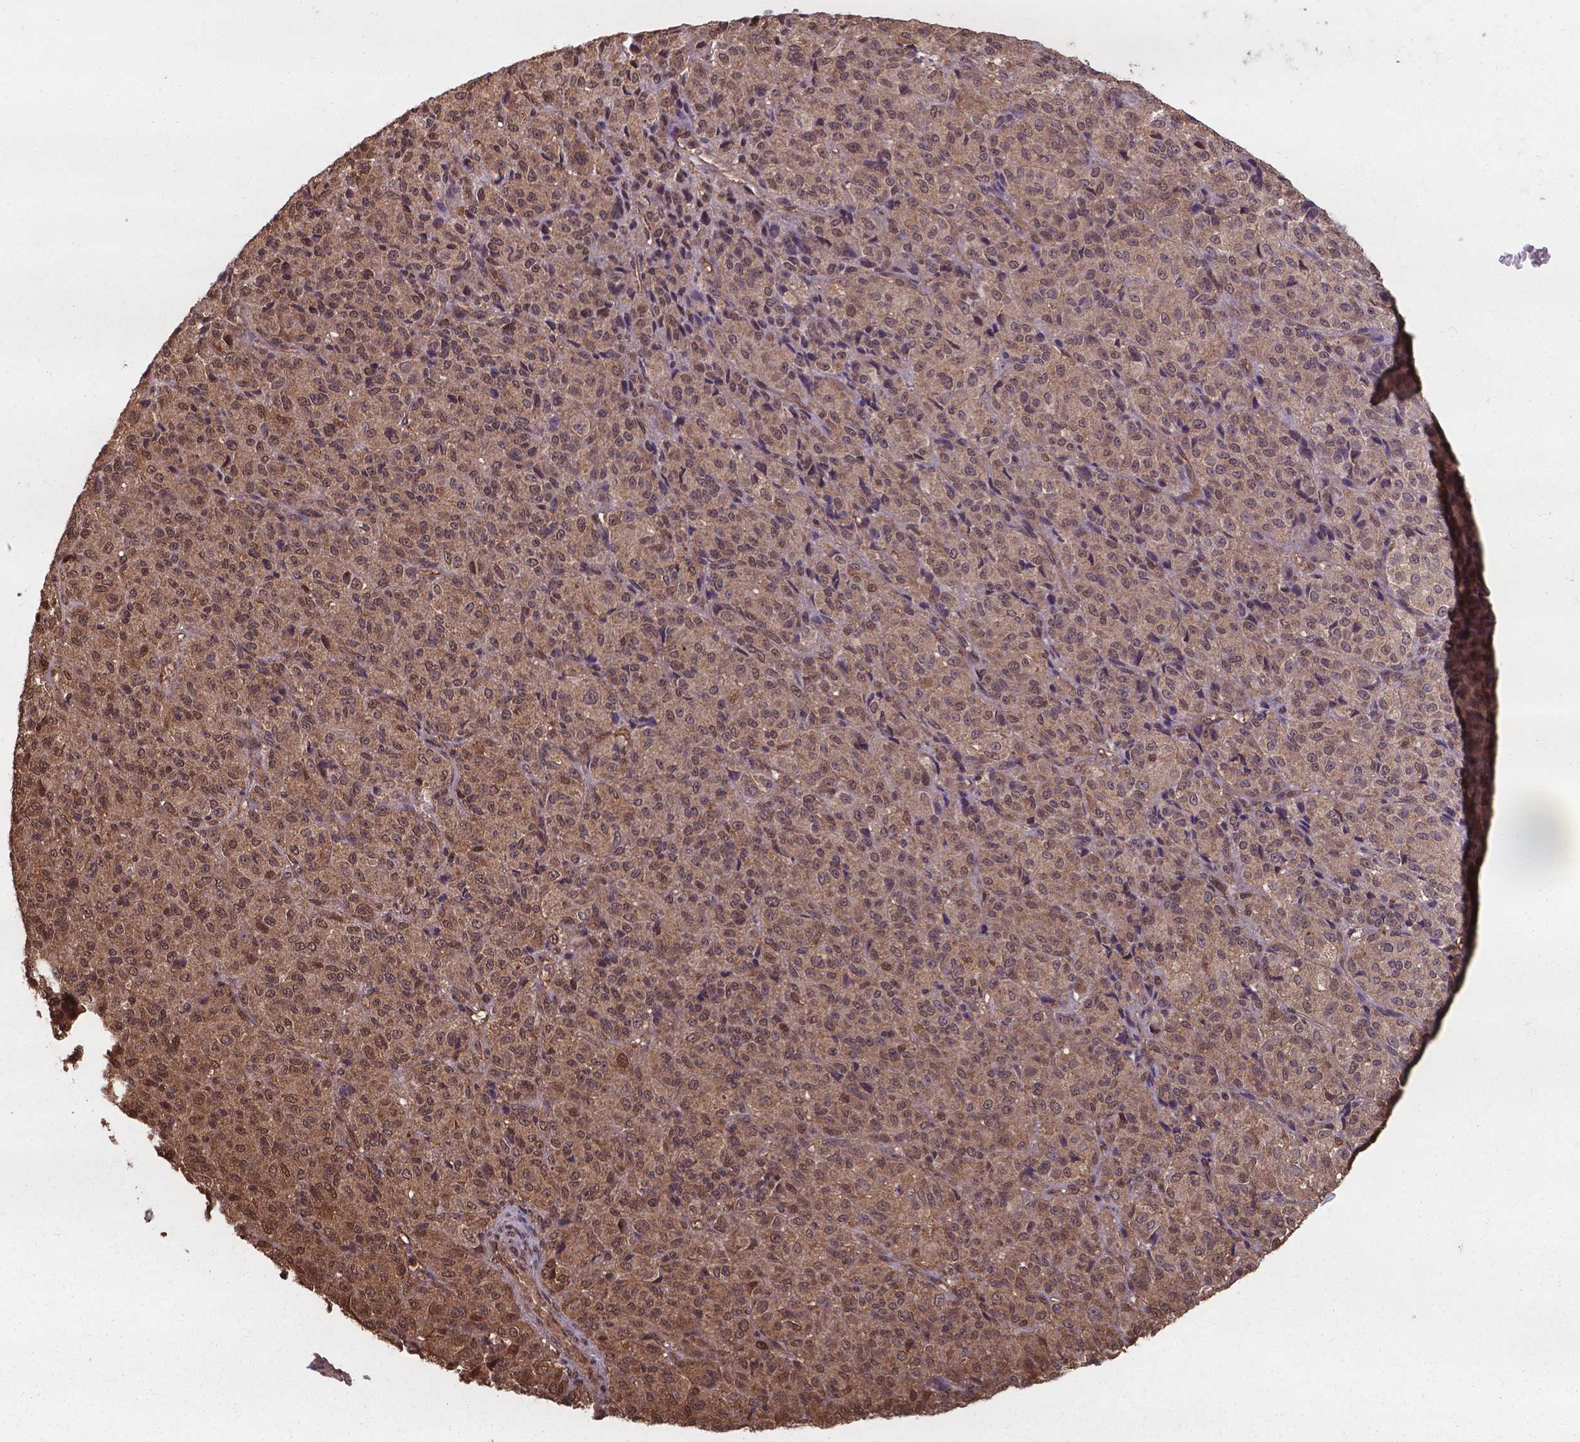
{"staining": {"intensity": "moderate", "quantity": ">75%", "location": "cytoplasmic/membranous,nuclear"}, "tissue": "melanoma", "cell_type": "Tumor cells", "image_type": "cancer", "snomed": [{"axis": "morphology", "description": "Malignant melanoma, Metastatic site"}, {"axis": "topography", "description": "Brain"}], "caption": "An image of human melanoma stained for a protein displays moderate cytoplasmic/membranous and nuclear brown staining in tumor cells.", "gene": "CHP2", "patient": {"sex": "female", "age": 56}}